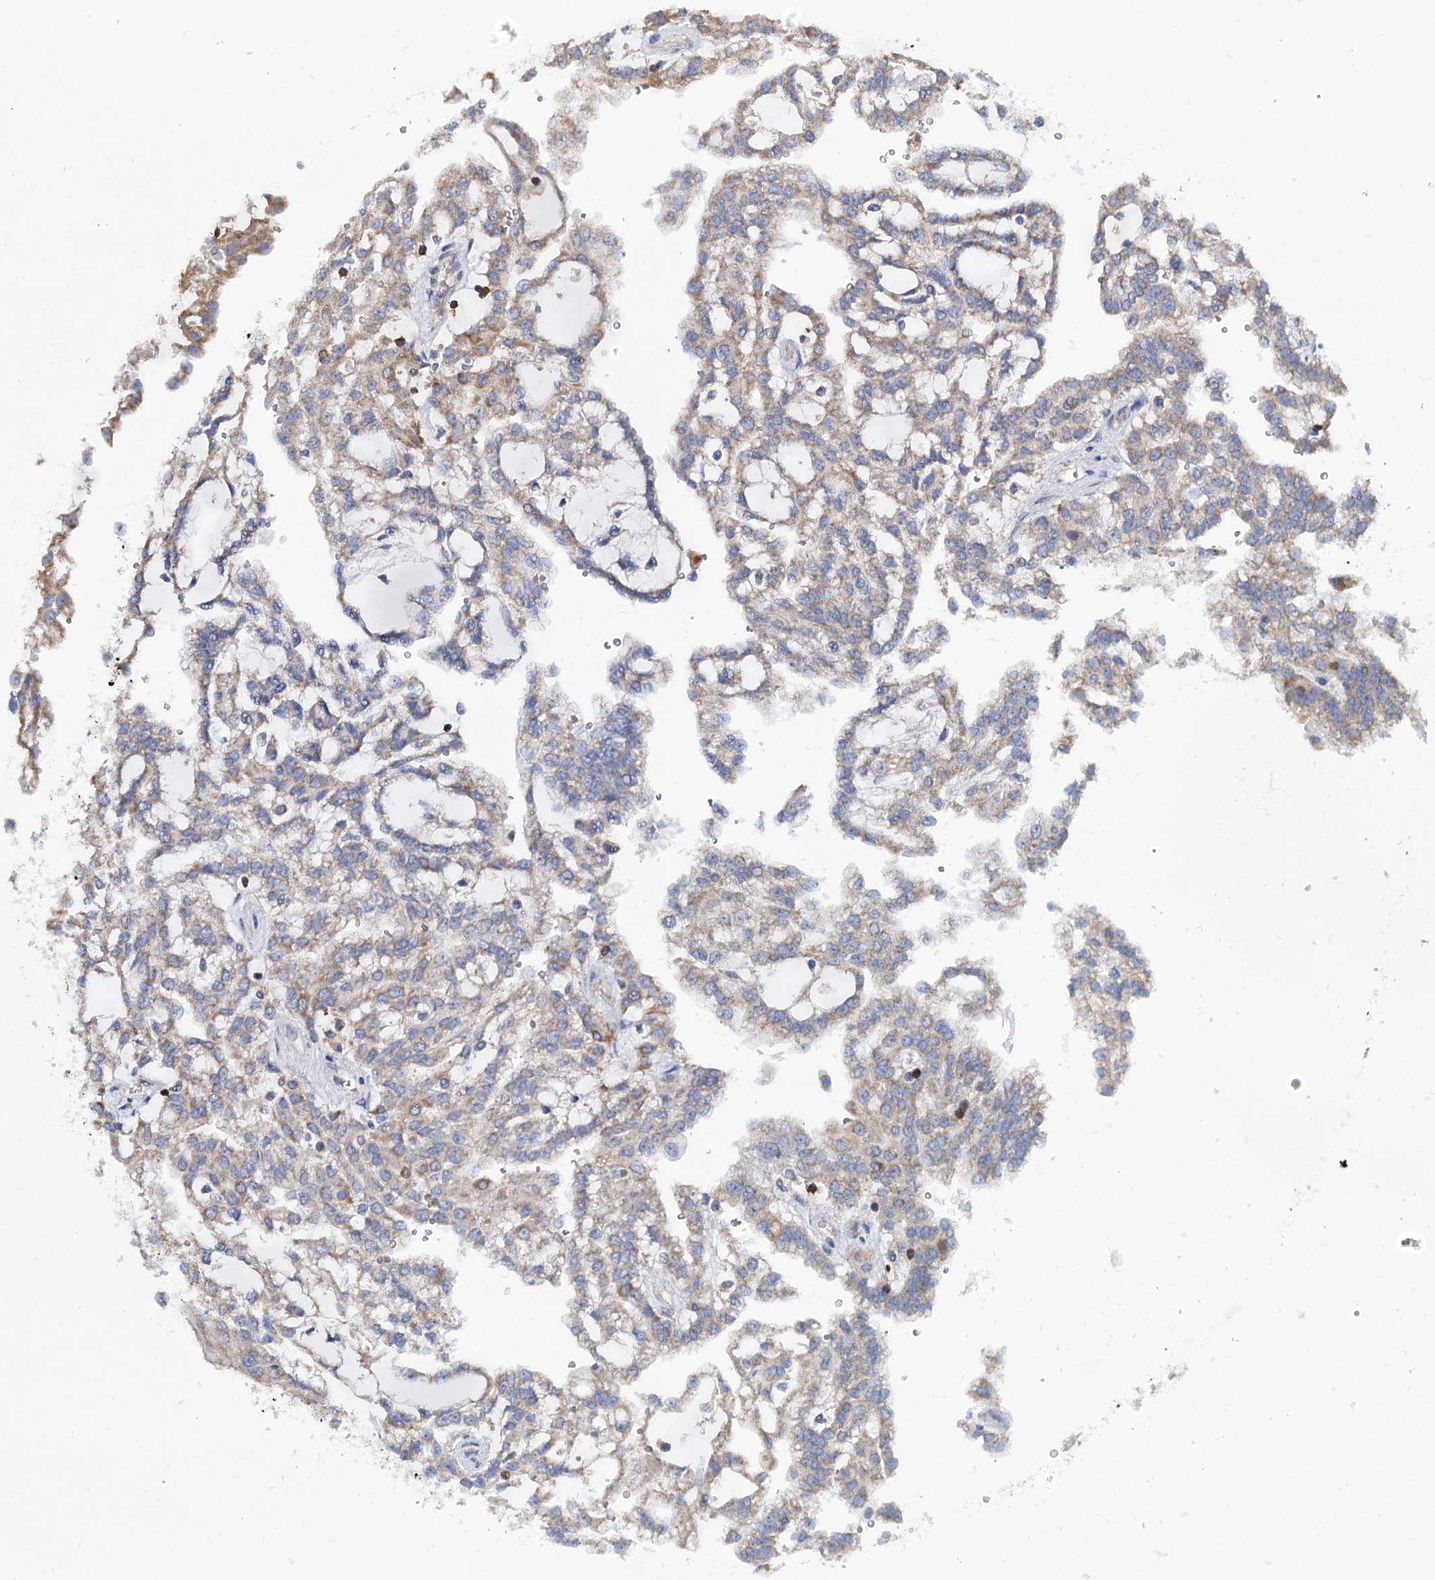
{"staining": {"intensity": "moderate", "quantity": ">75%", "location": "cytoplasmic/membranous"}, "tissue": "renal cancer", "cell_type": "Tumor cells", "image_type": "cancer", "snomed": [{"axis": "morphology", "description": "Adenocarcinoma, NOS"}, {"axis": "topography", "description": "Kidney"}], "caption": "Immunohistochemistry of adenocarcinoma (renal) displays medium levels of moderate cytoplasmic/membranous expression in approximately >75% of tumor cells.", "gene": "UBASH3B", "patient": {"sex": "male", "age": 63}}